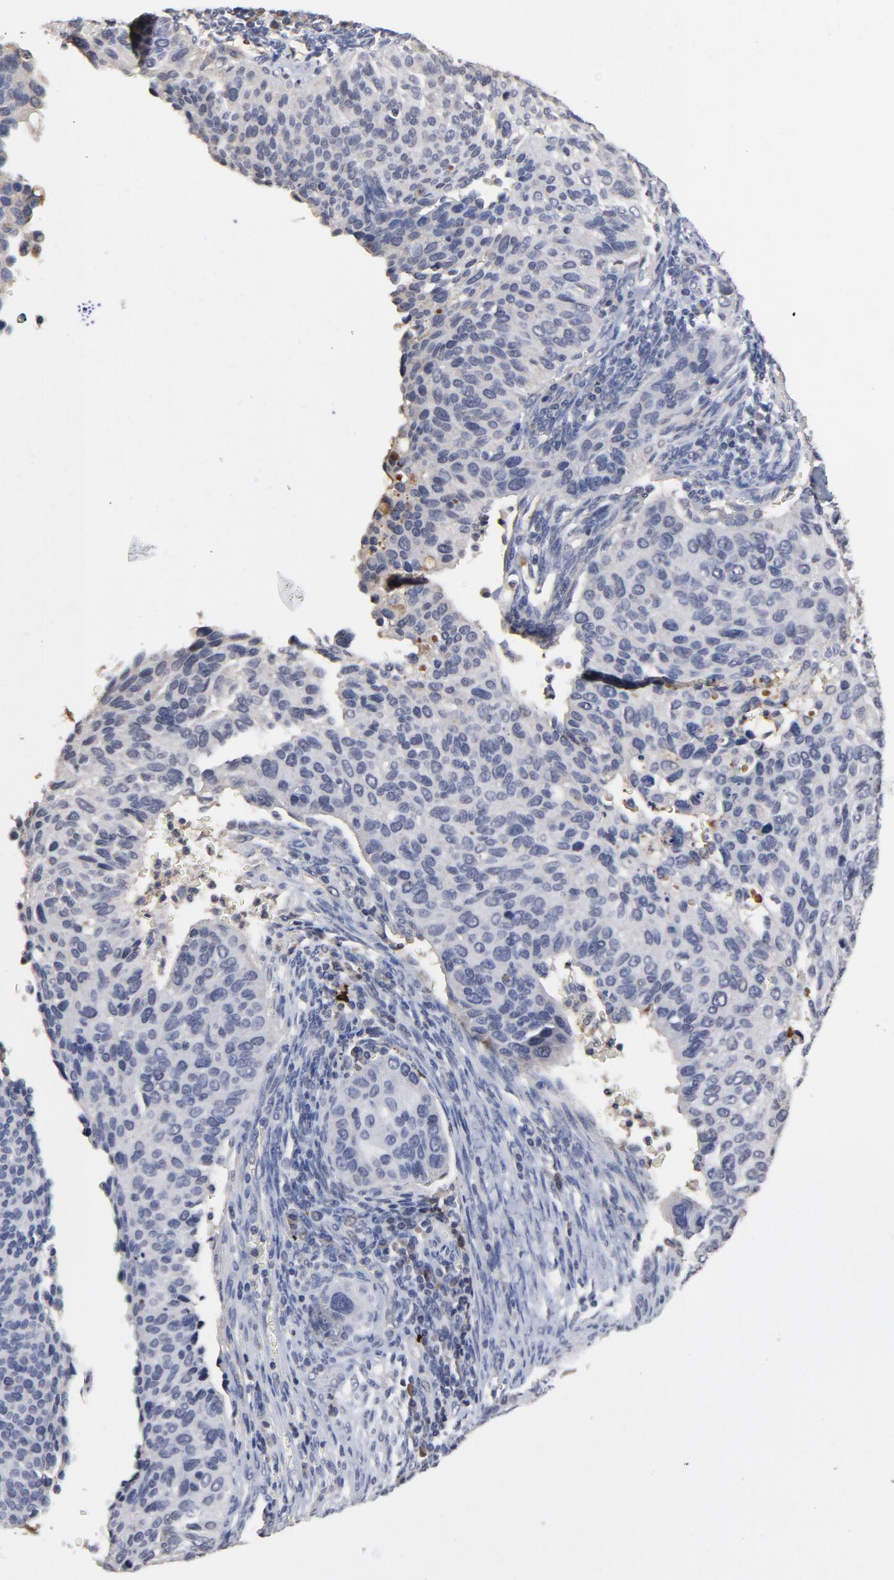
{"staining": {"intensity": "negative", "quantity": "none", "location": "none"}, "tissue": "cervical cancer", "cell_type": "Tumor cells", "image_type": "cancer", "snomed": [{"axis": "morphology", "description": "Adenocarcinoma, NOS"}, {"axis": "topography", "description": "Cervix"}], "caption": "Cervical cancer (adenocarcinoma) was stained to show a protein in brown. There is no significant staining in tumor cells.", "gene": "VPREB3", "patient": {"sex": "female", "age": 29}}